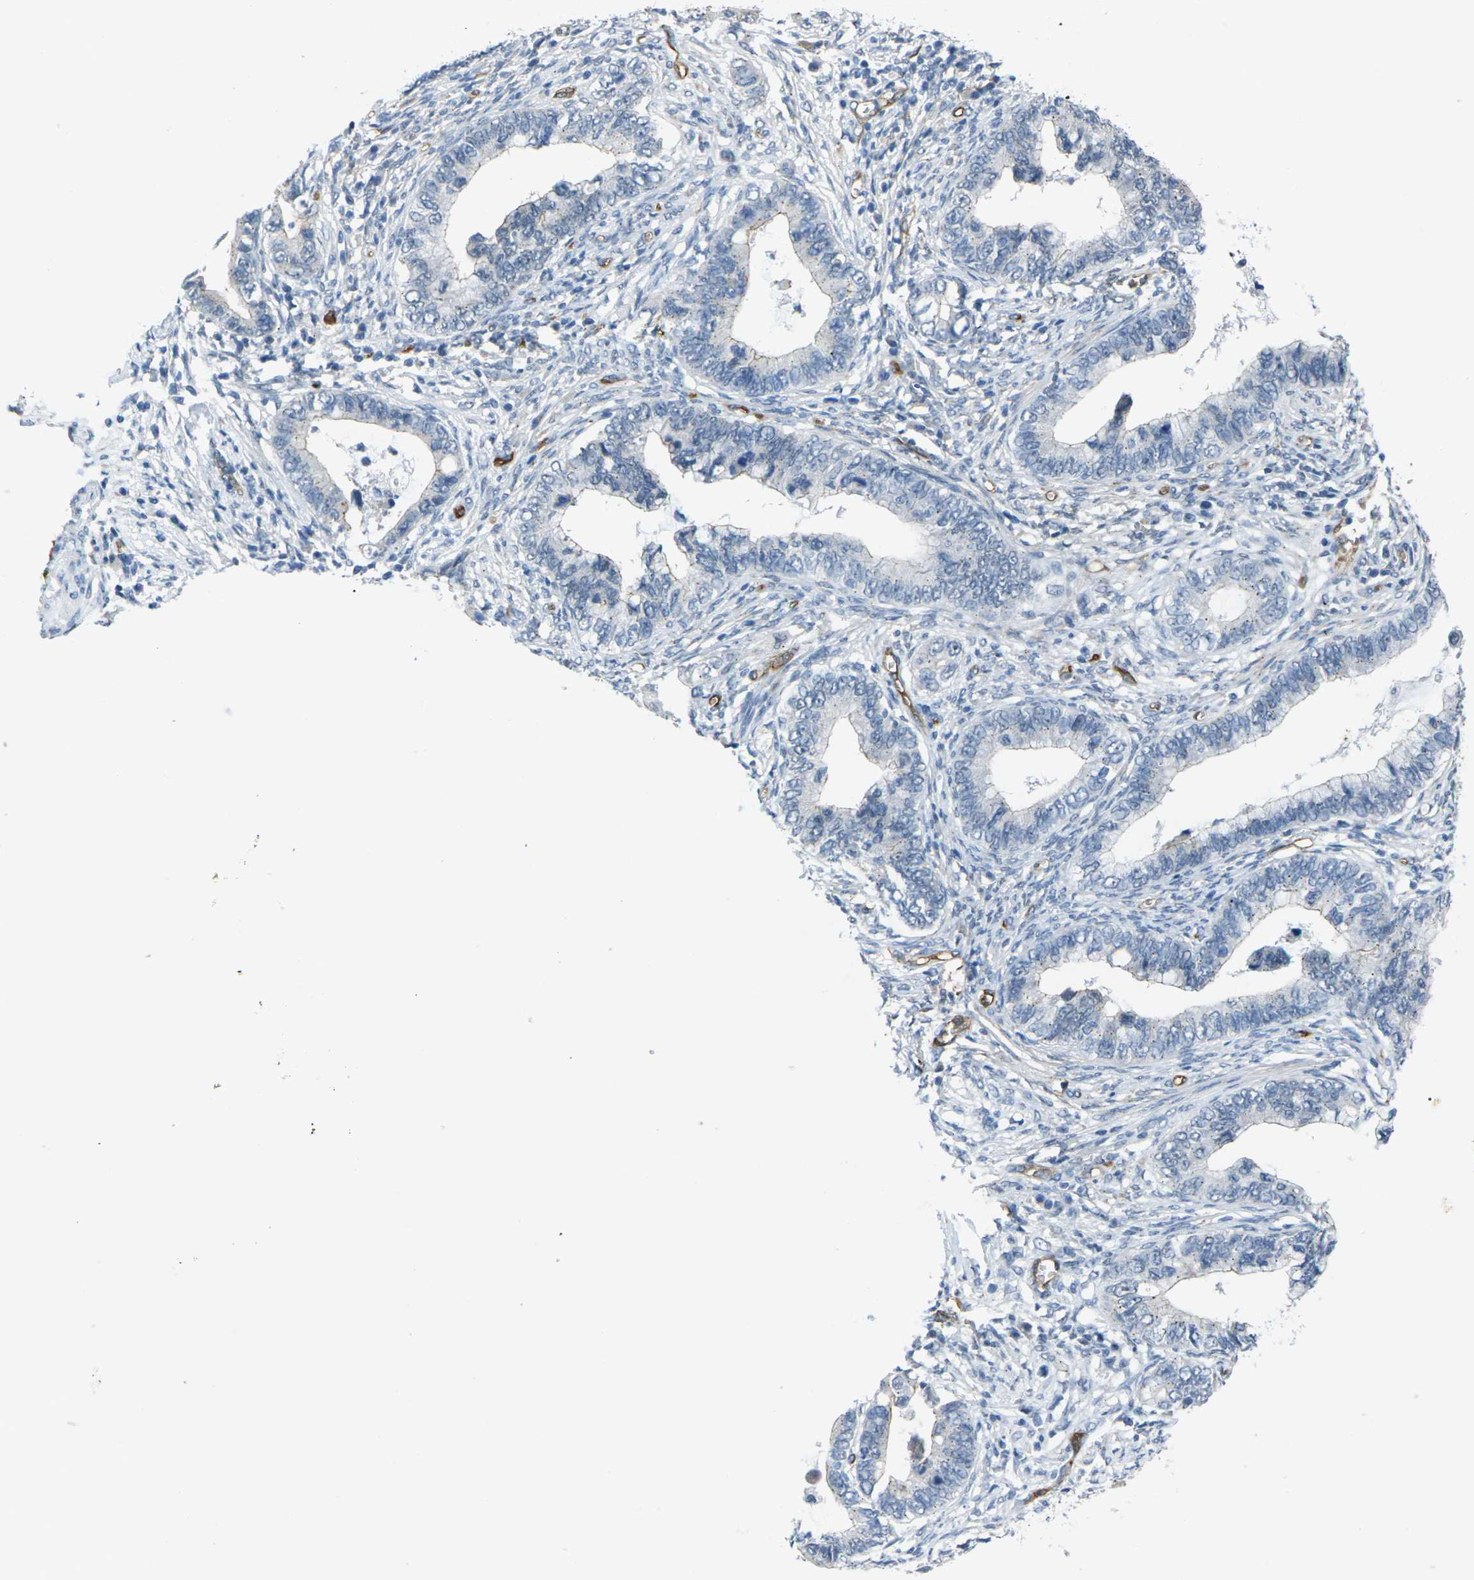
{"staining": {"intensity": "negative", "quantity": "none", "location": "none"}, "tissue": "cervical cancer", "cell_type": "Tumor cells", "image_type": "cancer", "snomed": [{"axis": "morphology", "description": "Adenocarcinoma, NOS"}, {"axis": "topography", "description": "Cervix"}], "caption": "Tumor cells show no significant positivity in cervical cancer. (Immunohistochemistry (ihc), brightfield microscopy, high magnification).", "gene": "HSPA12B", "patient": {"sex": "female", "age": 44}}